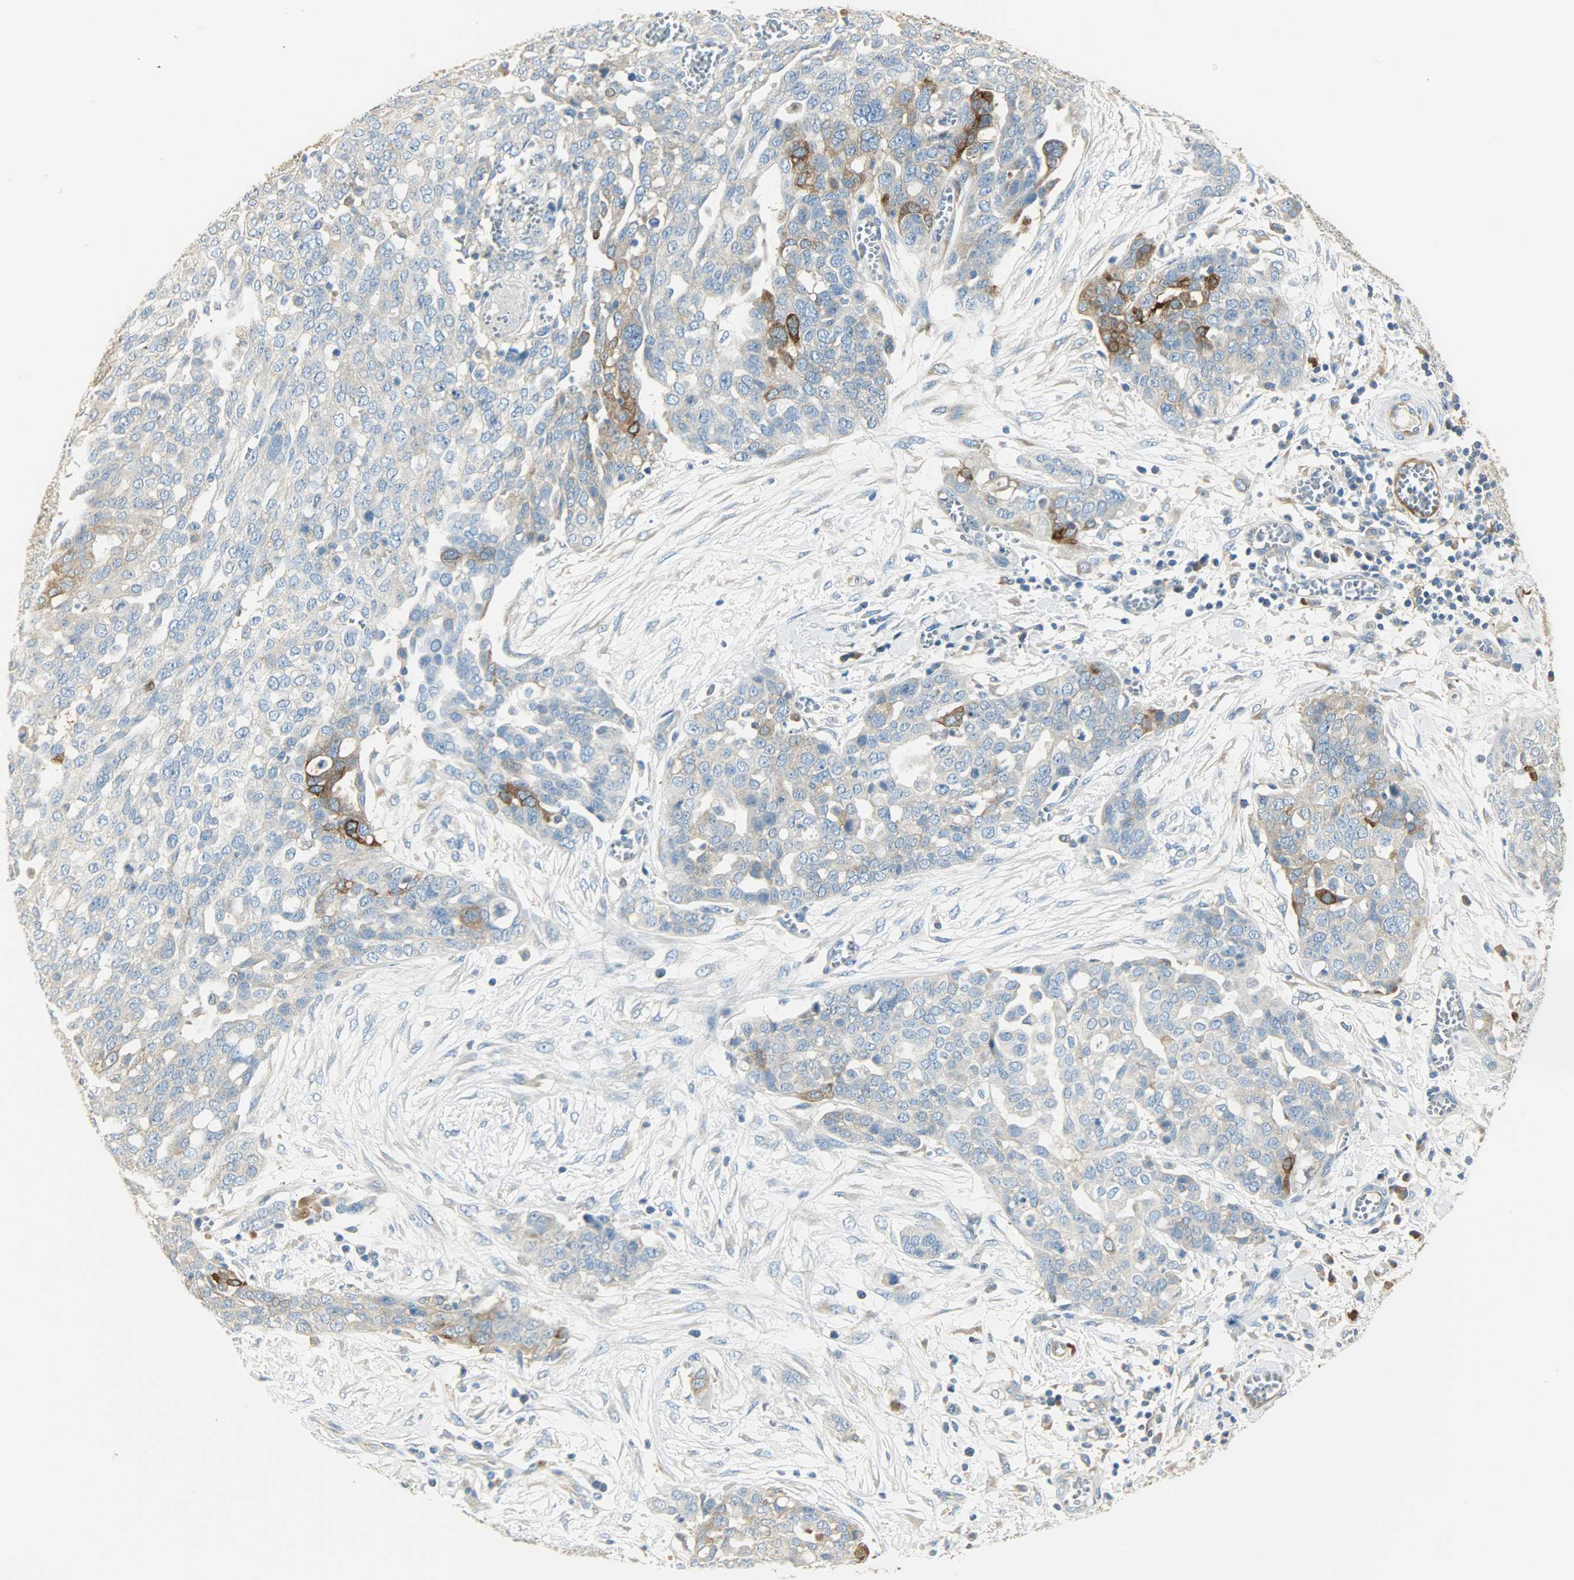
{"staining": {"intensity": "strong", "quantity": "<25%", "location": "cytoplasmic/membranous"}, "tissue": "ovarian cancer", "cell_type": "Tumor cells", "image_type": "cancer", "snomed": [{"axis": "morphology", "description": "Cystadenocarcinoma, serous, NOS"}, {"axis": "topography", "description": "Soft tissue"}, {"axis": "topography", "description": "Ovary"}], "caption": "Immunohistochemistry (IHC) image of neoplastic tissue: human ovarian cancer stained using immunohistochemistry displays medium levels of strong protein expression localized specifically in the cytoplasmic/membranous of tumor cells, appearing as a cytoplasmic/membranous brown color.", "gene": "WARS1", "patient": {"sex": "female", "age": 57}}